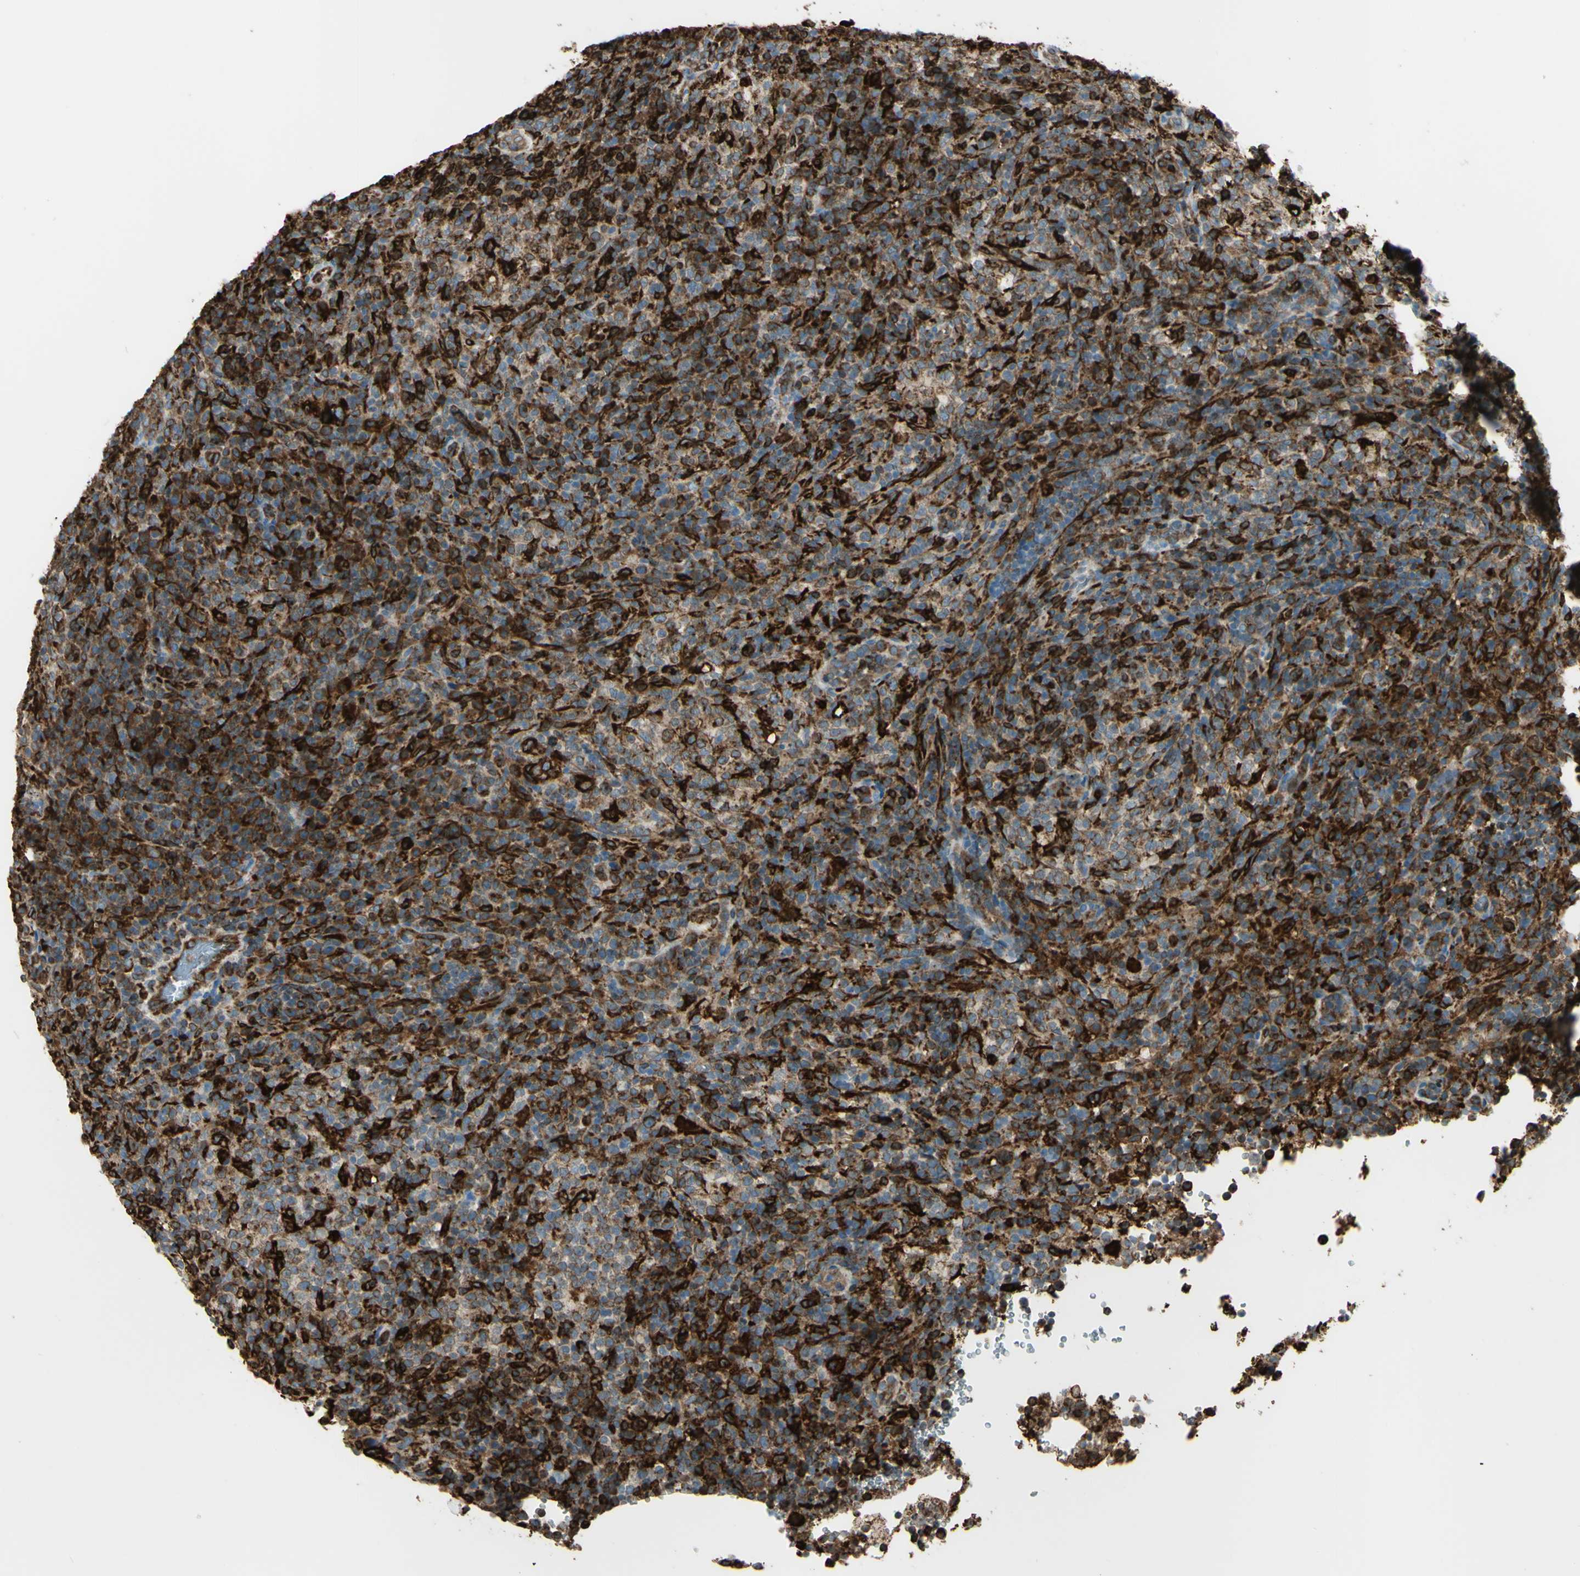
{"staining": {"intensity": "strong", "quantity": ">75%", "location": "cytoplasmic/membranous"}, "tissue": "lymphoma", "cell_type": "Tumor cells", "image_type": "cancer", "snomed": [{"axis": "morphology", "description": "Malignant lymphoma, non-Hodgkin's type, High grade"}, {"axis": "topography", "description": "Lymph node"}], "caption": "Immunohistochemical staining of human high-grade malignant lymphoma, non-Hodgkin's type shows high levels of strong cytoplasmic/membranous protein positivity in about >75% of tumor cells.", "gene": "CD74", "patient": {"sex": "female", "age": 76}}